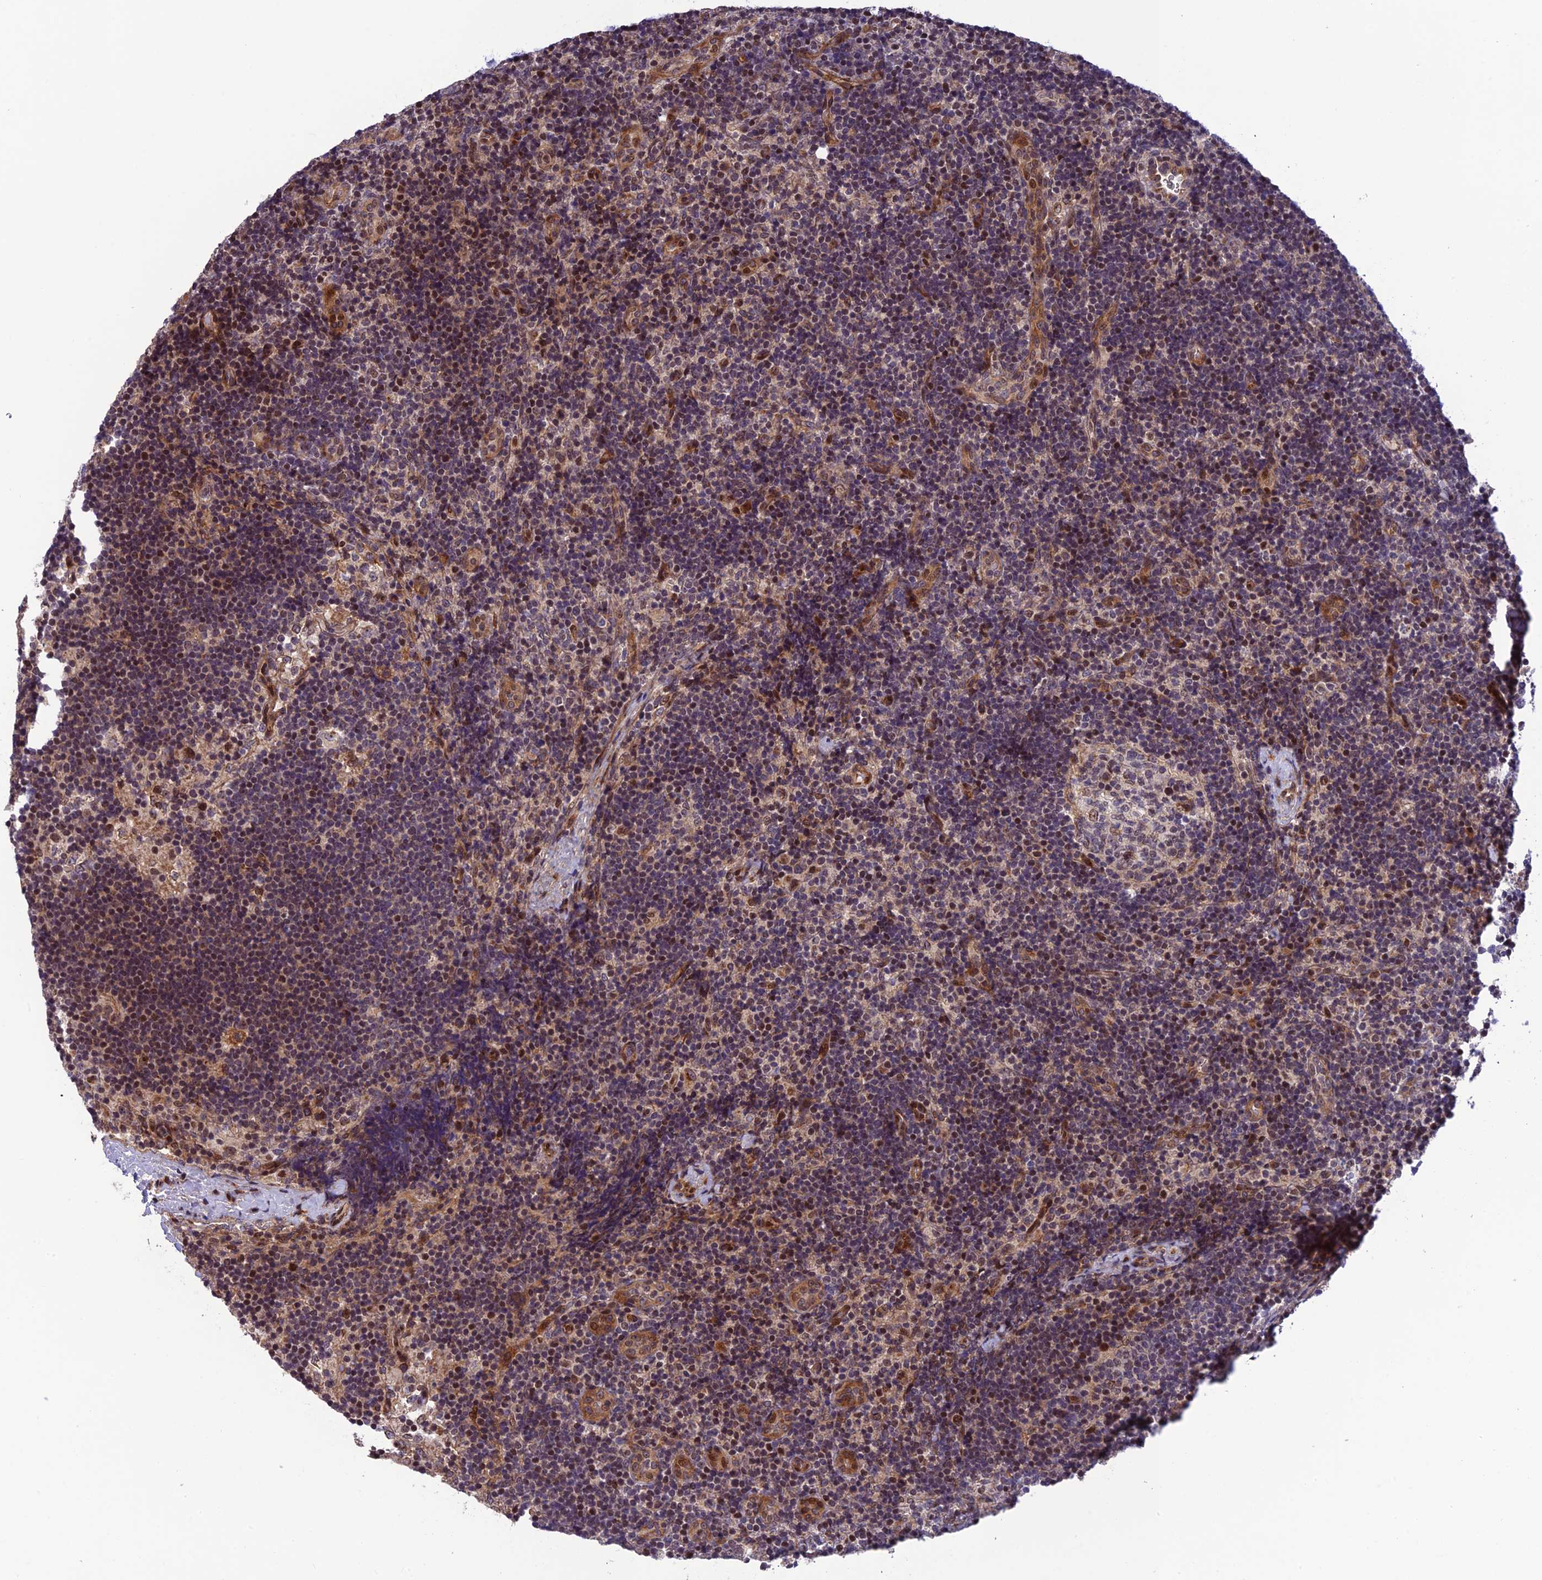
{"staining": {"intensity": "weak", "quantity": "<25%", "location": "nuclear"}, "tissue": "lymph node", "cell_type": "Germinal center cells", "image_type": "normal", "snomed": [{"axis": "morphology", "description": "Normal tissue, NOS"}, {"axis": "topography", "description": "Lymph node"}], "caption": "DAB (3,3'-diaminobenzidine) immunohistochemical staining of unremarkable lymph node reveals no significant staining in germinal center cells. (Stains: DAB (3,3'-diaminobenzidine) immunohistochemistry with hematoxylin counter stain, Microscopy: brightfield microscopy at high magnification).", "gene": "SMIM7", "patient": {"sex": "female", "age": 22}}